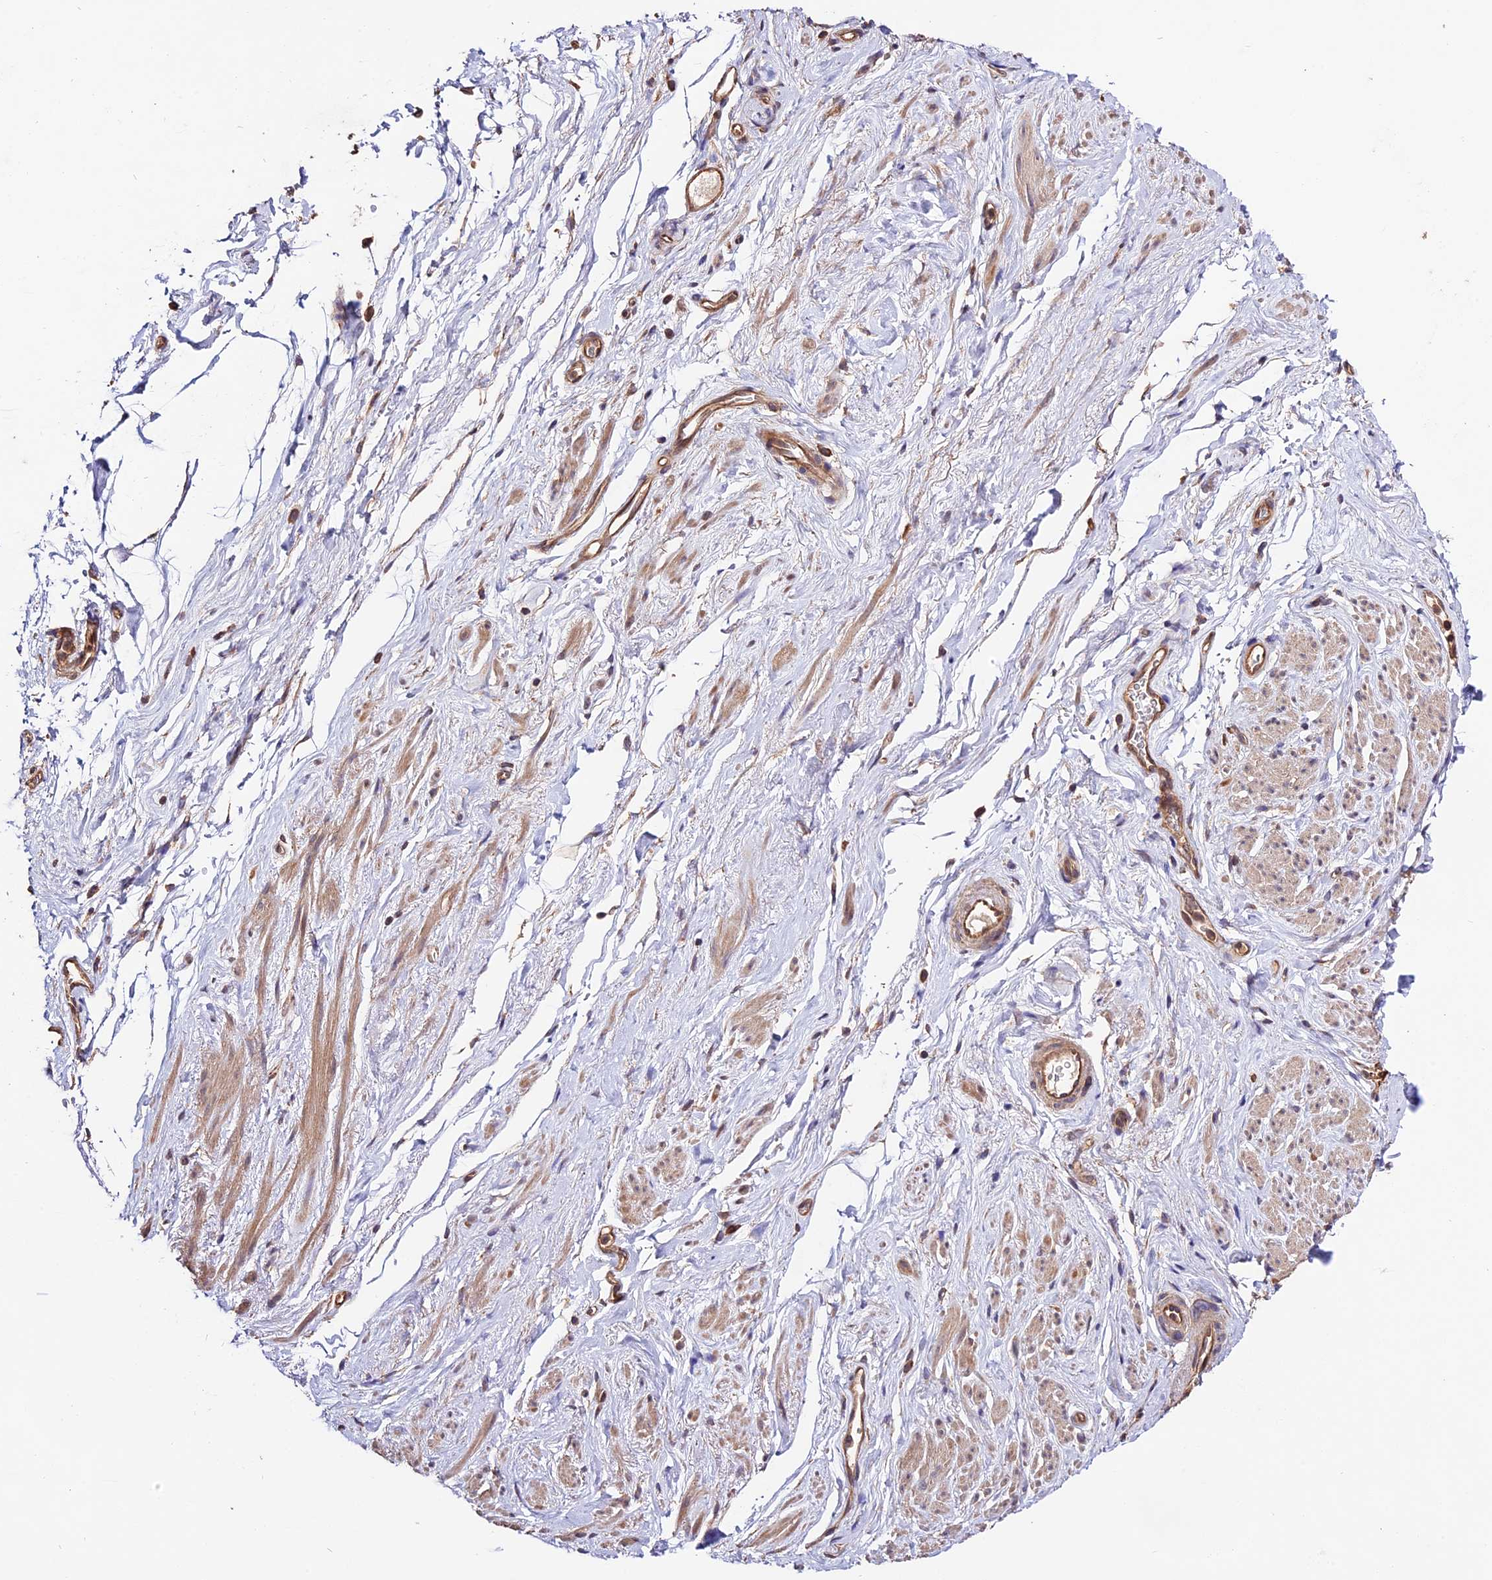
{"staining": {"intensity": "weak", "quantity": "25%-75%", "location": "cytoplasmic/membranous"}, "tissue": "smooth muscle", "cell_type": "Smooth muscle cells", "image_type": "normal", "snomed": [{"axis": "morphology", "description": "Normal tissue, NOS"}, {"axis": "topography", "description": "Smooth muscle"}, {"axis": "topography", "description": "Peripheral nerve tissue"}], "caption": "About 25%-75% of smooth muscle cells in unremarkable human smooth muscle reveal weak cytoplasmic/membranous protein expression as visualized by brown immunohistochemical staining.", "gene": "CES3", "patient": {"sex": "male", "age": 69}}